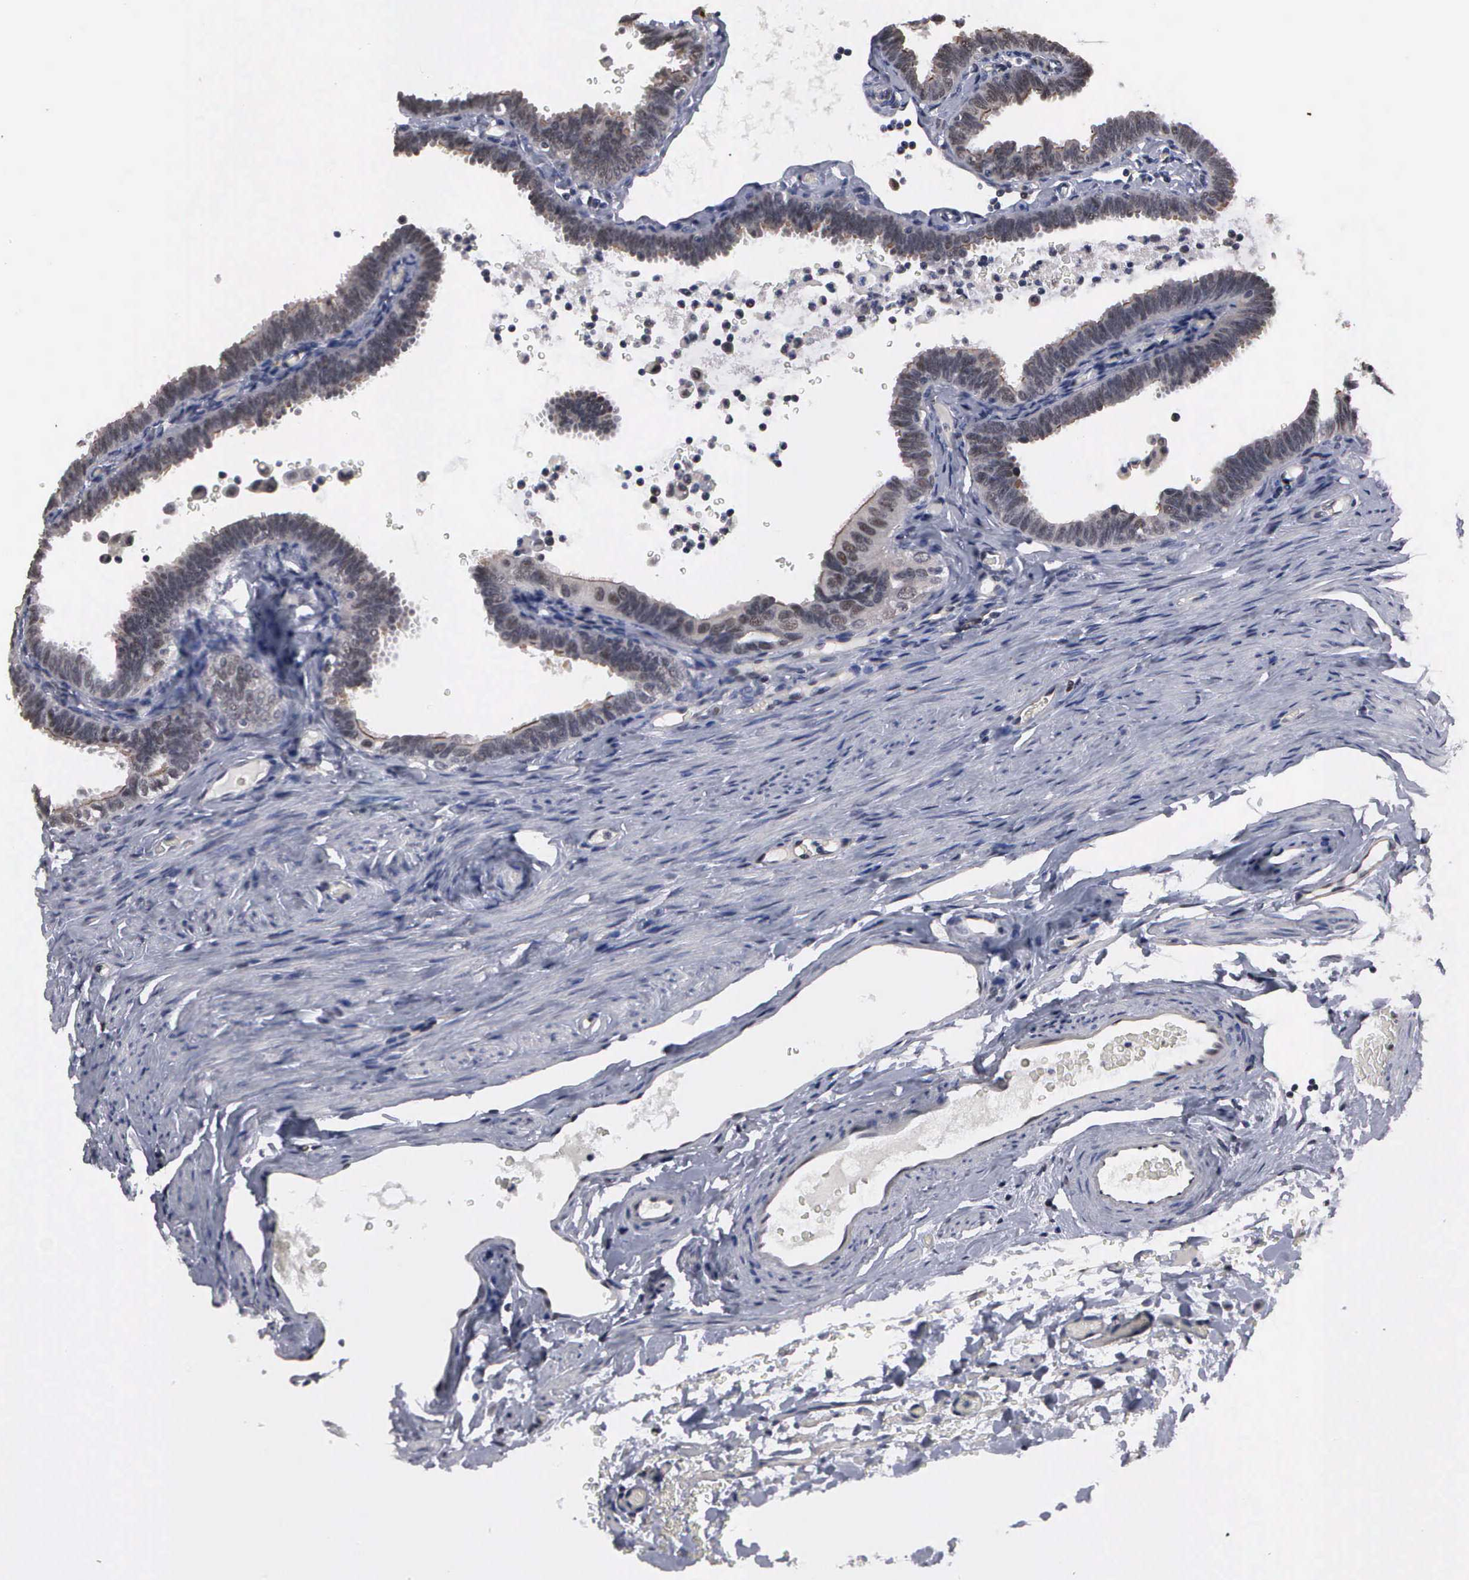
{"staining": {"intensity": "weak", "quantity": "25%-75%", "location": "cytoplasmic/membranous,nuclear"}, "tissue": "fallopian tube", "cell_type": "Glandular cells", "image_type": "normal", "snomed": [{"axis": "morphology", "description": "Normal tissue, NOS"}, {"axis": "topography", "description": "Fallopian tube"}], "caption": "Human fallopian tube stained with a brown dye reveals weak cytoplasmic/membranous,nuclear positive staining in about 25%-75% of glandular cells.", "gene": "ZBTB33", "patient": {"sex": "female", "age": 51}}